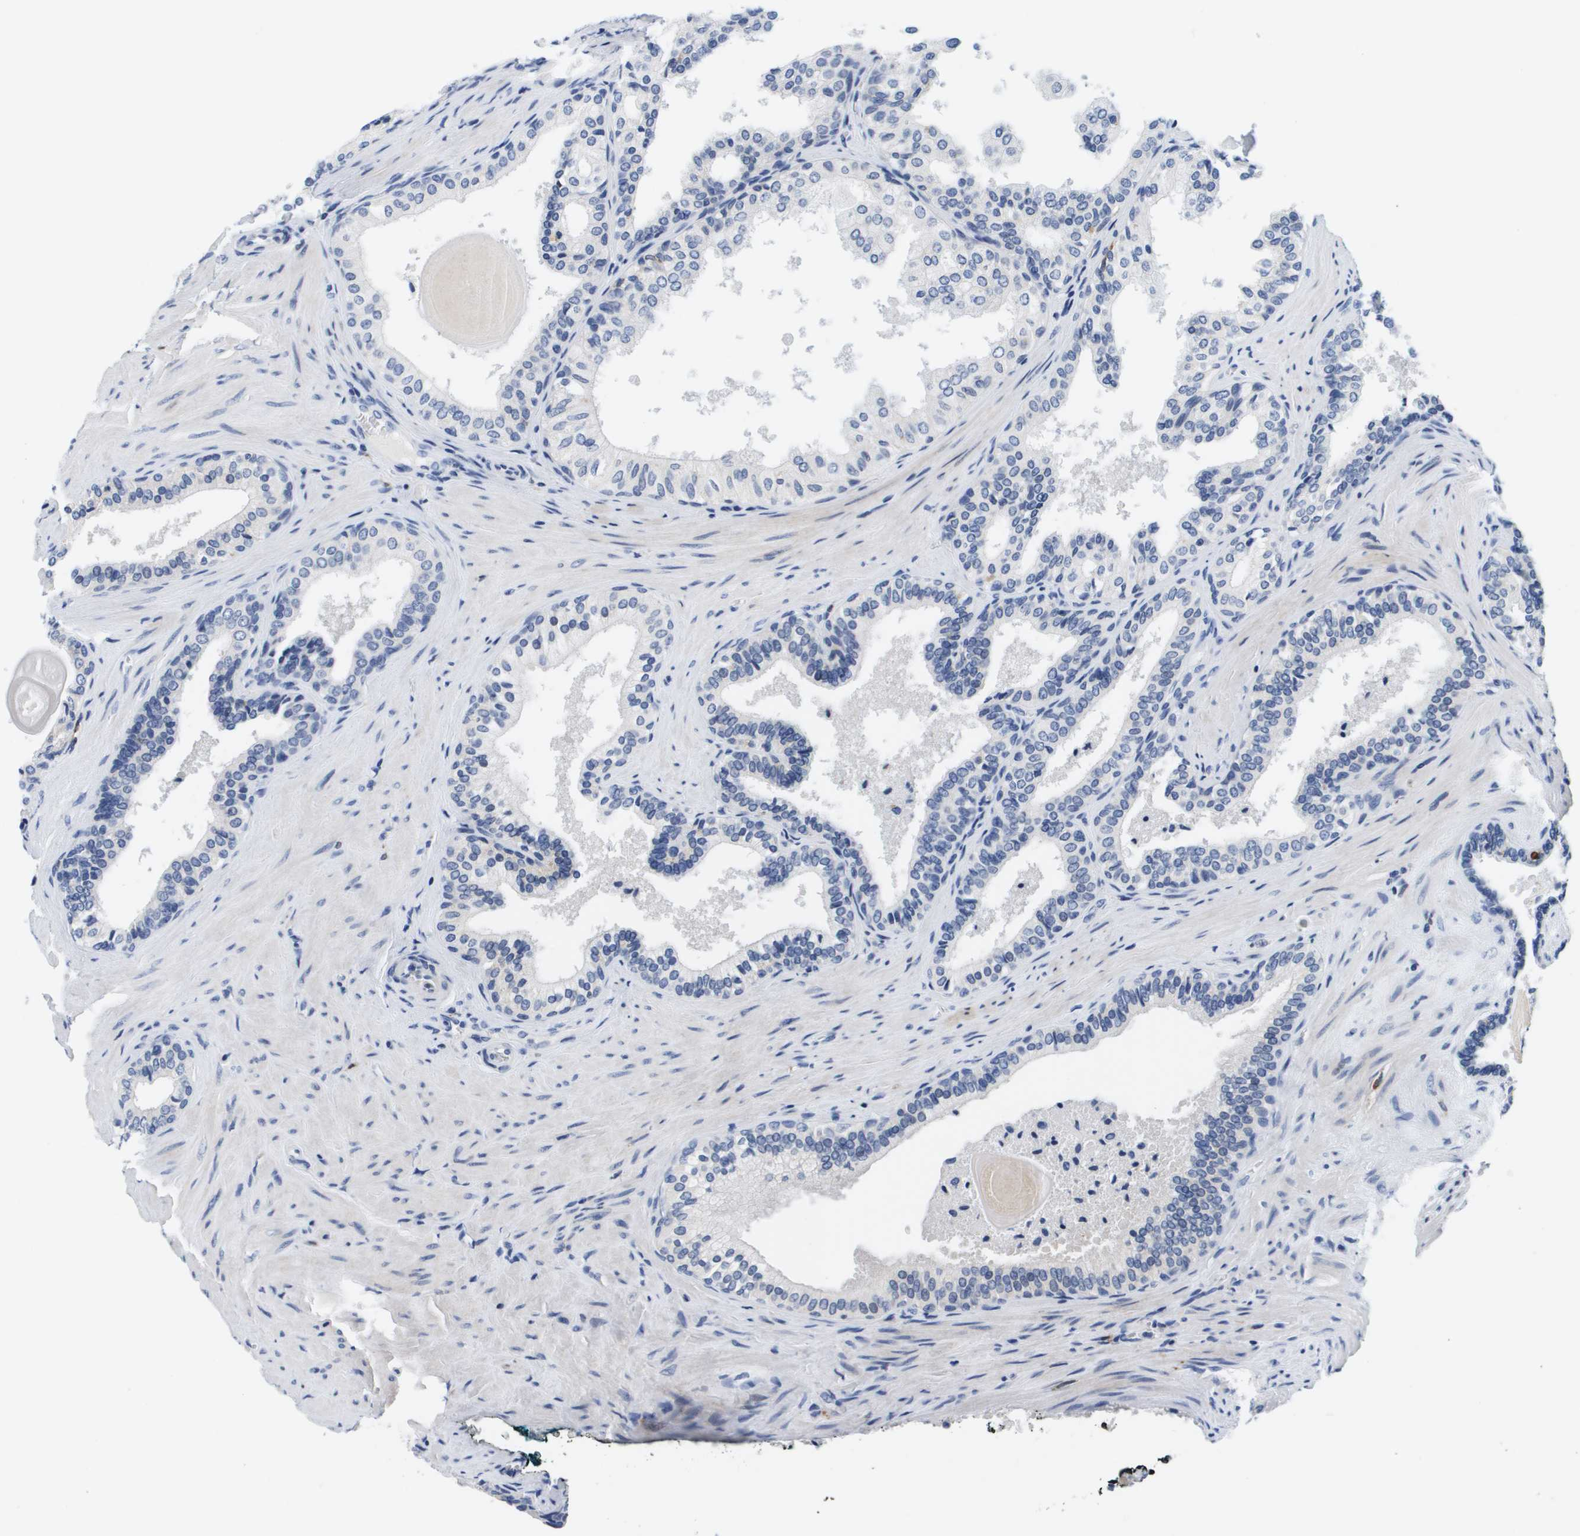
{"staining": {"intensity": "negative", "quantity": "none", "location": "none"}, "tissue": "prostate cancer", "cell_type": "Tumor cells", "image_type": "cancer", "snomed": [{"axis": "morphology", "description": "Adenocarcinoma, Low grade"}, {"axis": "topography", "description": "Prostate"}], "caption": "An image of prostate adenocarcinoma (low-grade) stained for a protein shows no brown staining in tumor cells.", "gene": "HMOX1", "patient": {"sex": "male", "age": 60}}